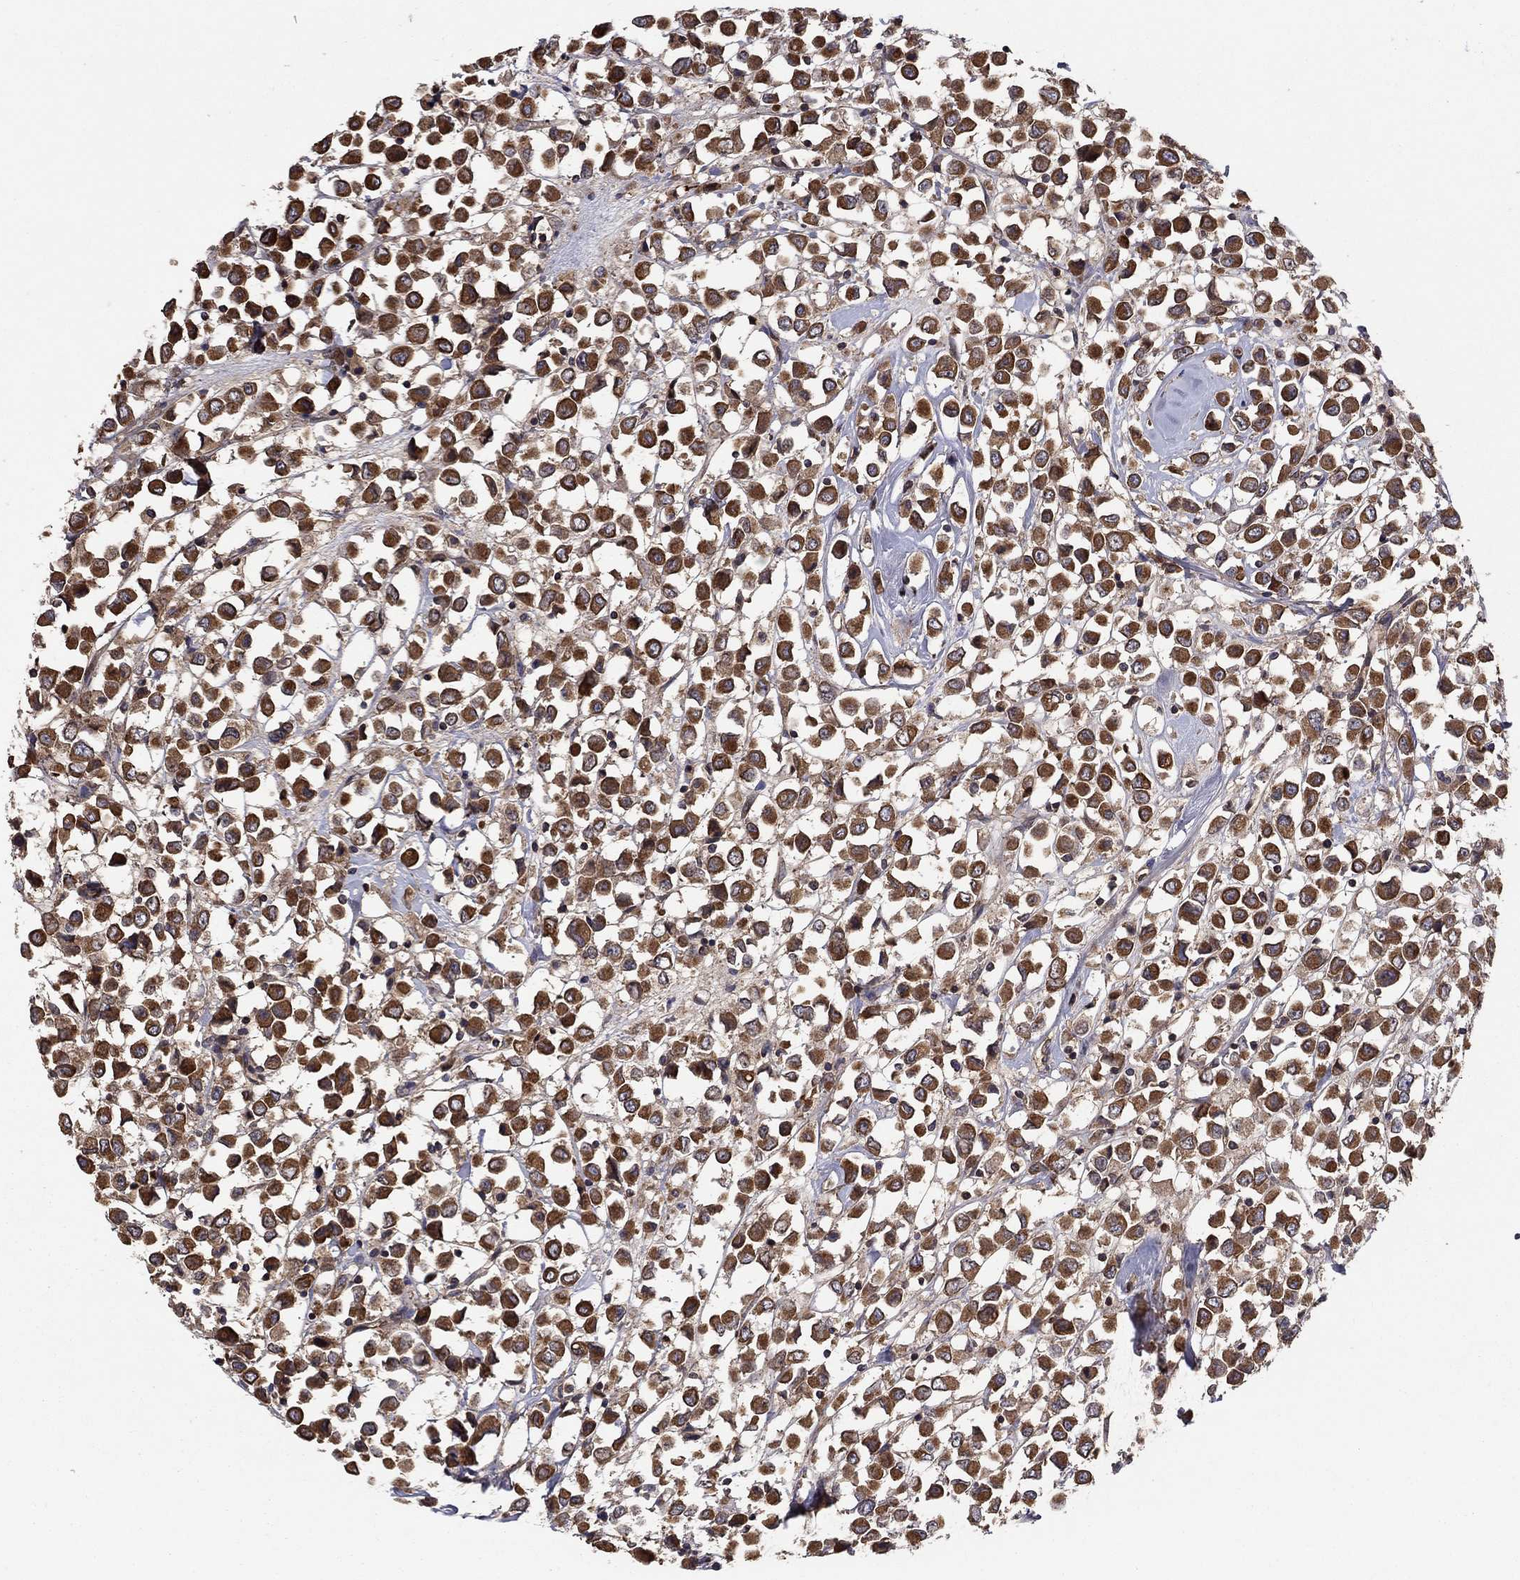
{"staining": {"intensity": "strong", "quantity": ">75%", "location": "cytoplasmic/membranous"}, "tissue": "breast cancer", "cell_type": "Tumor cells", "image_type": "cancer", "snomed": [{"axis": "morphology", "description": "Duct carcinoma"}, {"axis": "topography", "description": "Breast"}], "caption": "IHC of human breast cancer (invasive ductal carcinoma) shows high levels of strong cytoplasmic/membranous expression in approximately >75% of tumor cells.", "gene": "BMERB1", "patient": {"sex": "female", "age": 61}}